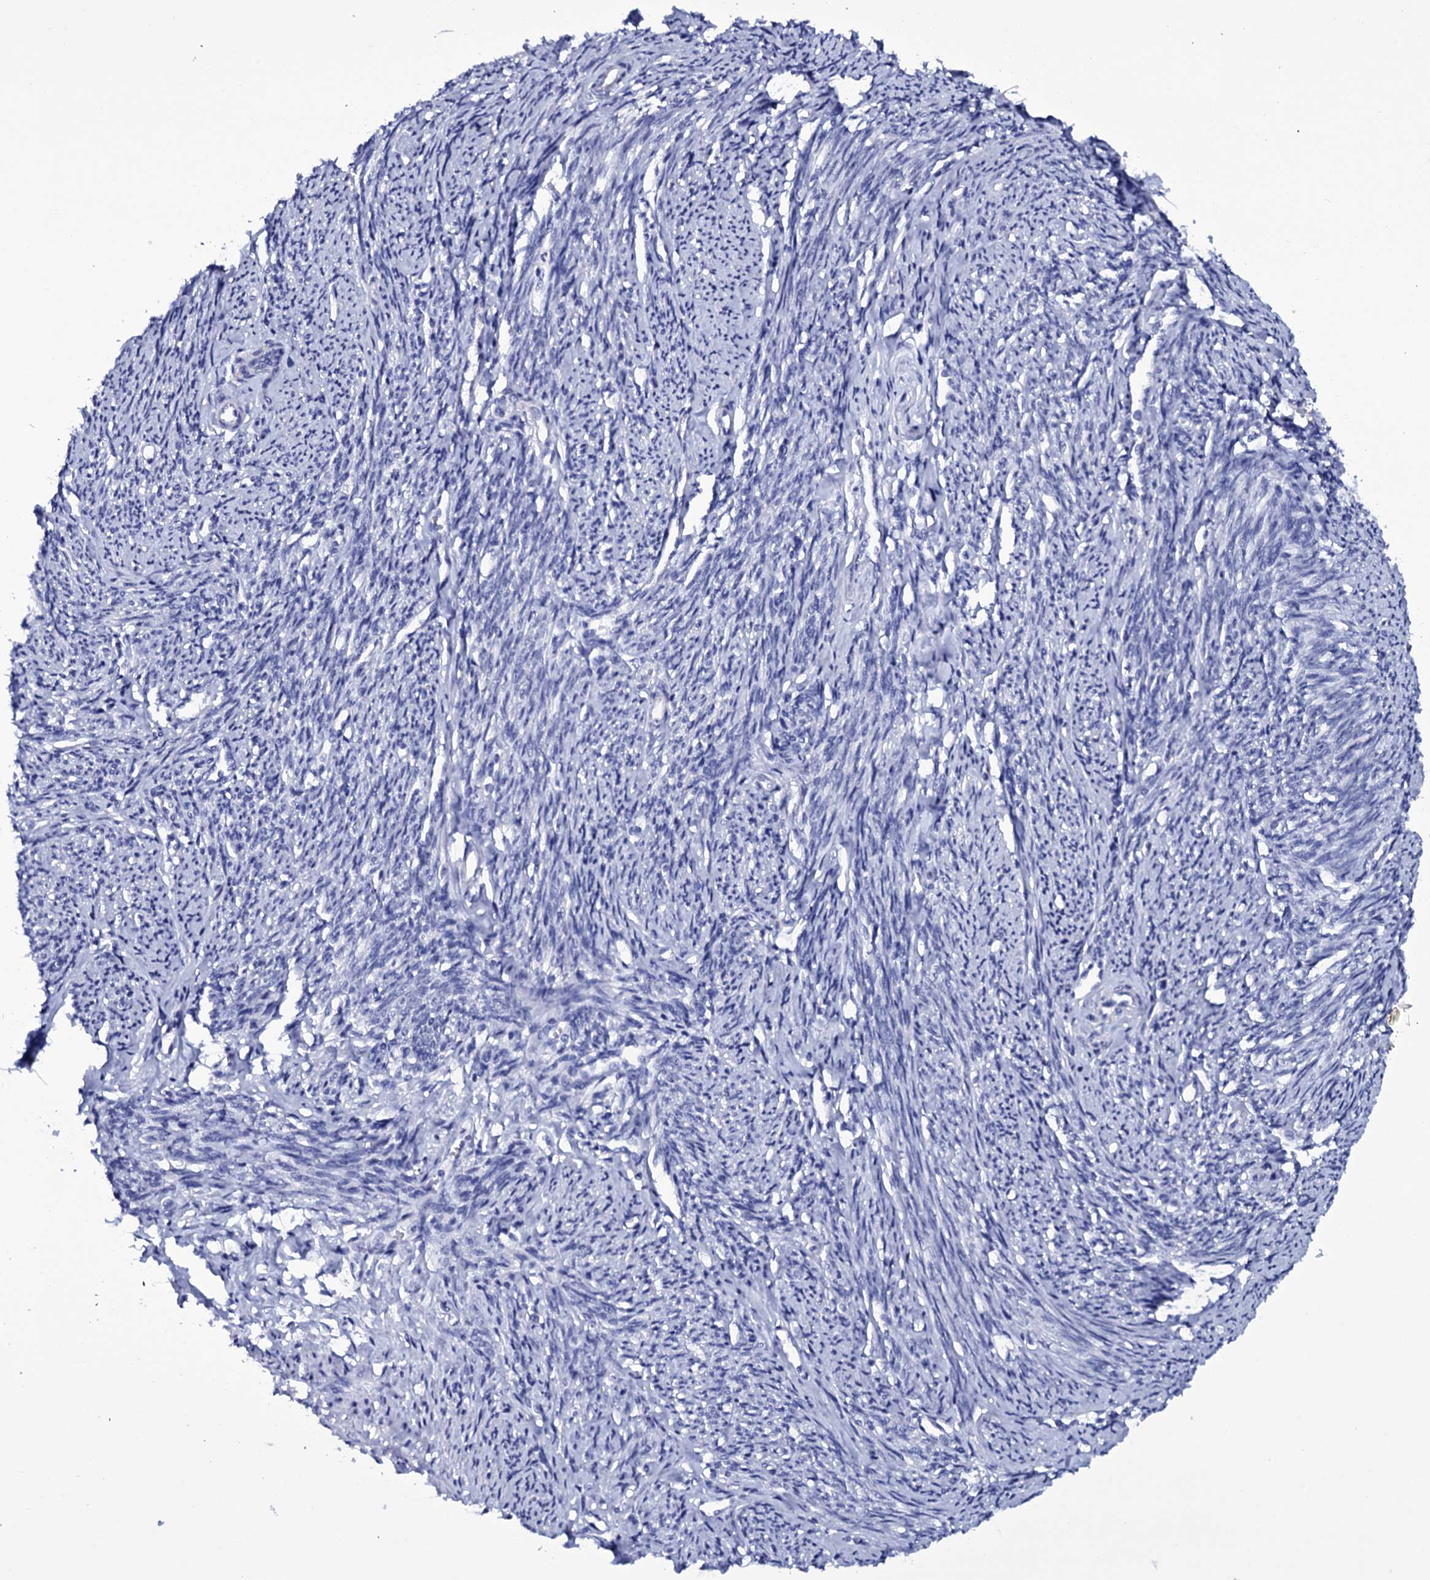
{"staining": {"intensity": "negative", "quantity": "none", "location": "none"}, "tissue": "smooth muscle", "cell_type": "Smooth muscle cells", "image_type": "normal", "snomed": [{"axis": "morphology", "description": "Normal tissue, NOS"}, {"axis": "topography", "description": "Smooth muscle"}, {"axis": "topography", "description": "Uterus"}], "caption": "Protein analysis of unremarkable smooth muscle demonstrates no significant positivity in smooth muscle cells.", "gene": "ITPRID2", "patient": {"sex": "female", "age": 59}}